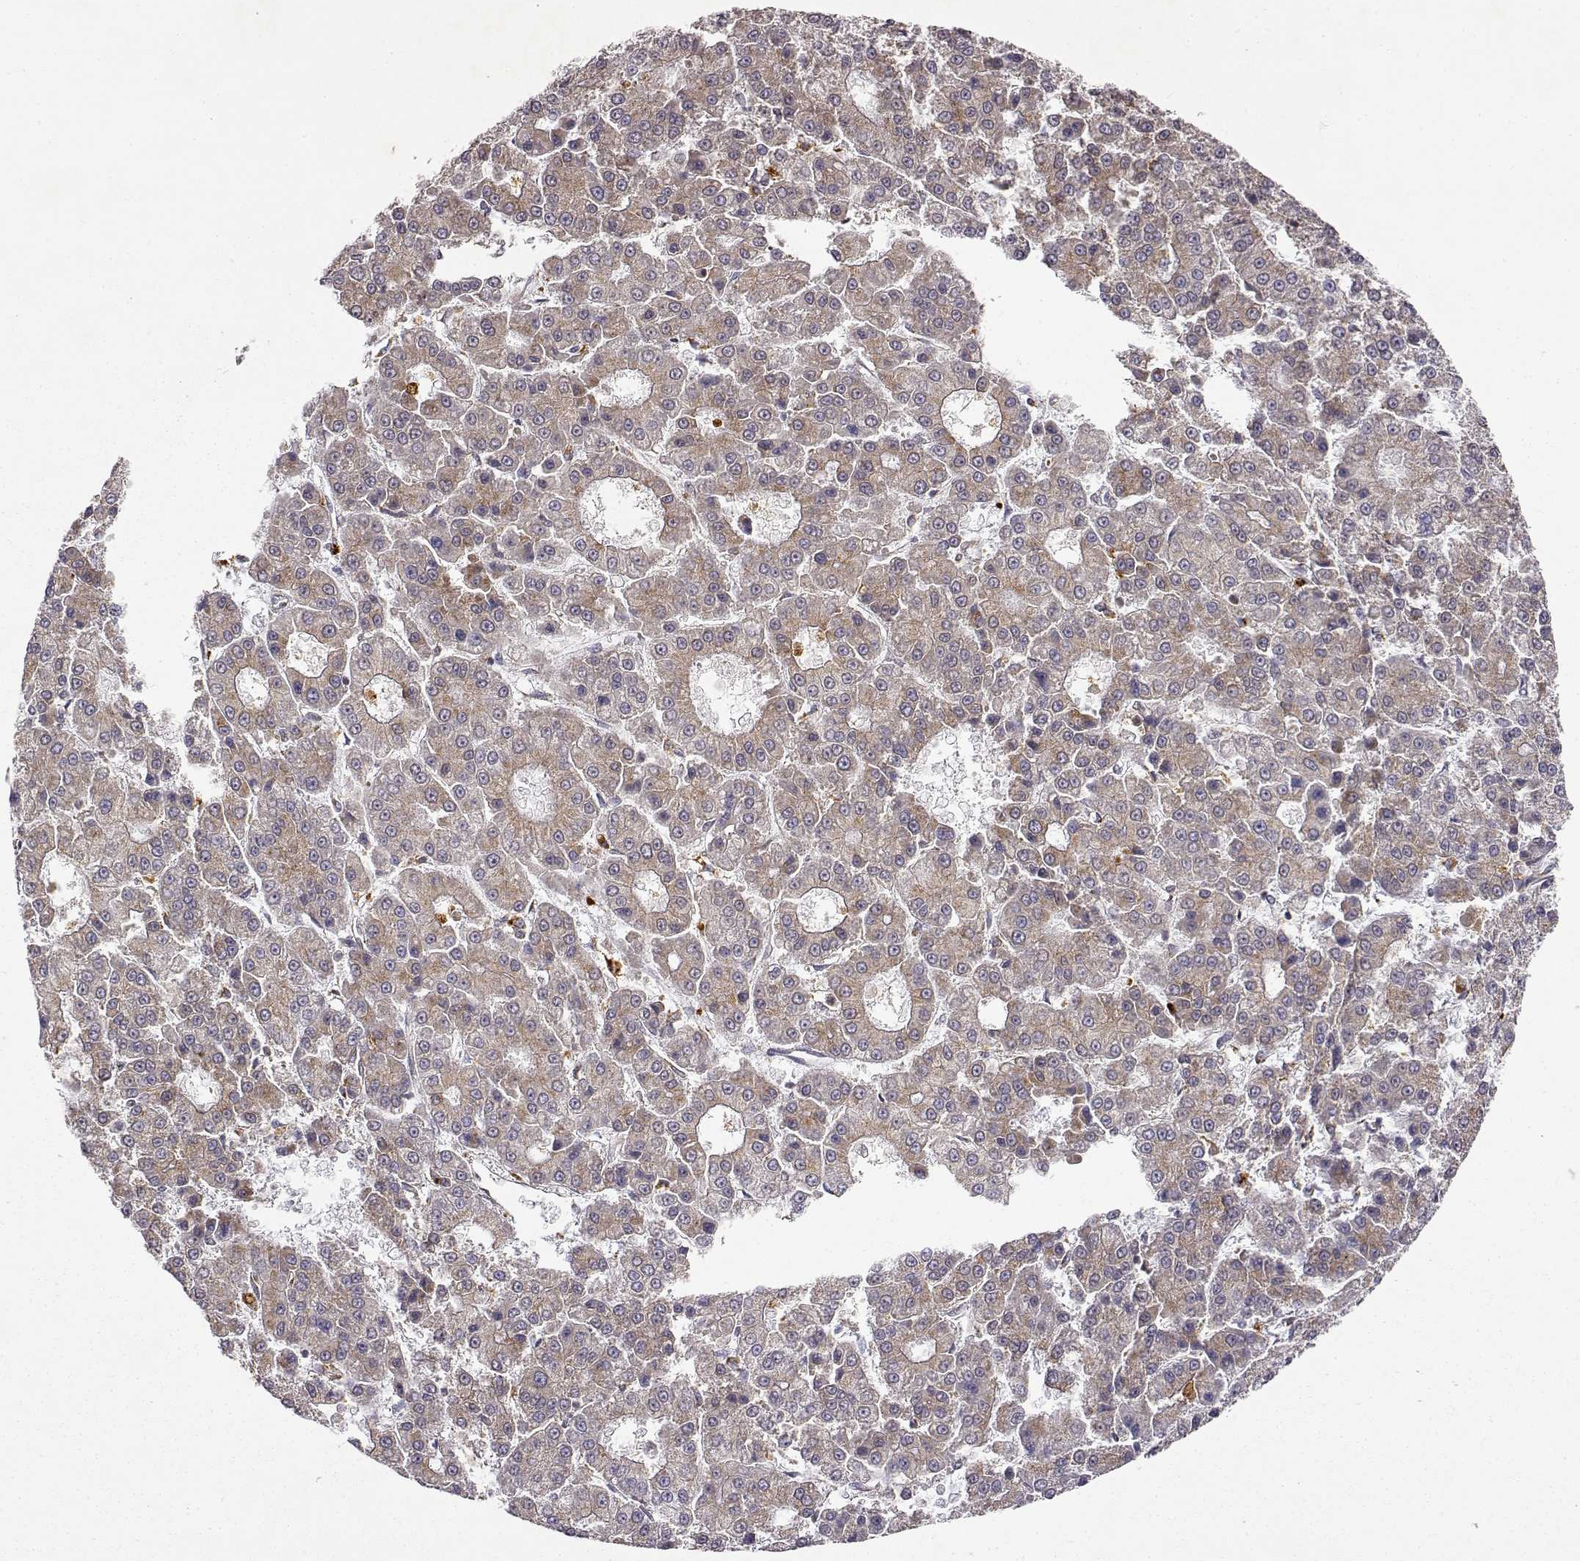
{"staining": {"intensity": "weak", "quantity": ">75%", "location": "cytoplasmic/membranous"}, "tissue": "liver cancer", "cell_type": "Tumor cells", "image_type": "cancer", "snomed": [{"axis": "morphology", "description": "Carcinoma, Hepatocellular, NOS"}, {"axis": "topography", "description": "Liver"}], "caption": "Human liver hepatocellular carcinoma stained with a brown dye shows weak cytoplasmic/membranous positive expression in approximately >75% of tumor cells.", "gene": "RNF13", "patient": {"sex": "male", "age": 70}}